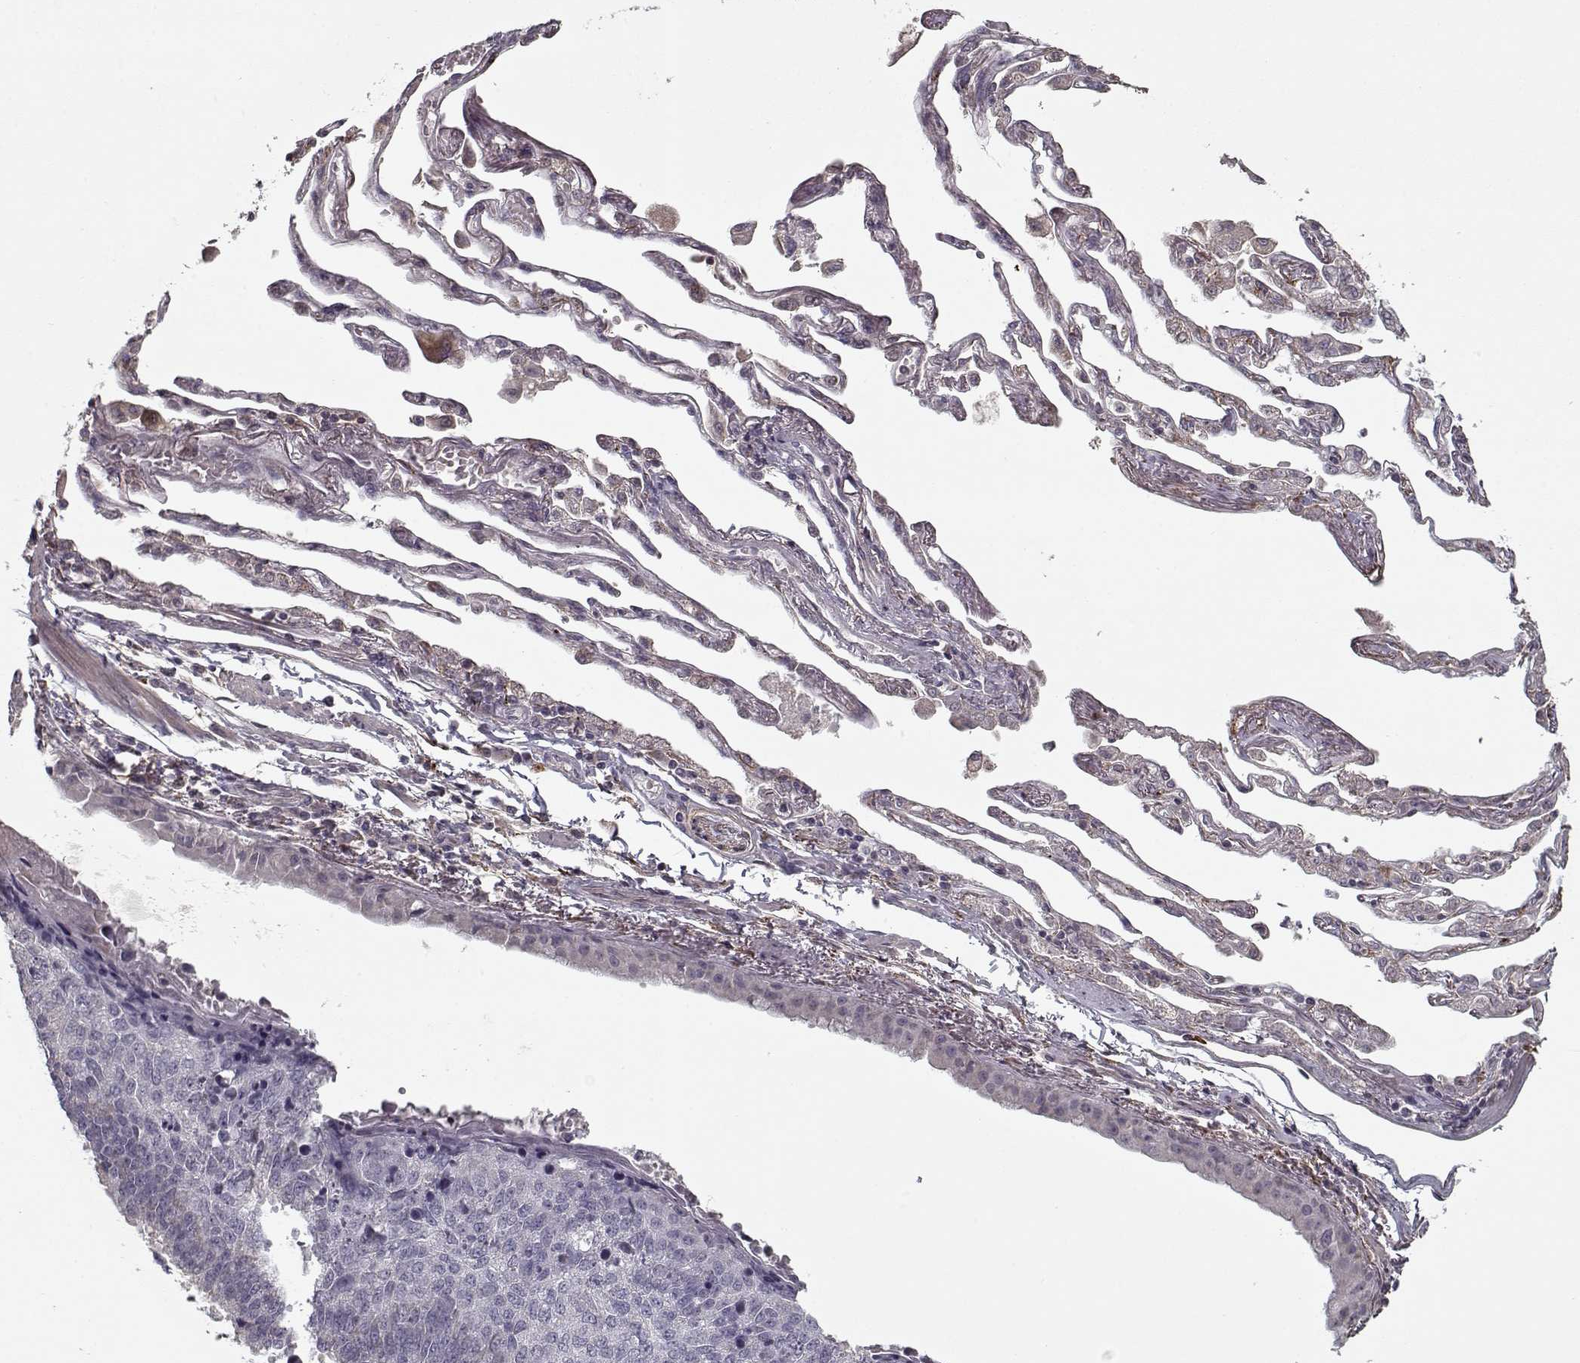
{"staining": {"intensity": "negative", "quantity": "none", "location": "none"}, "tissue": "lung cancer", "cell_type": "Tumor cells", "image_type": "cancer", "snomed": [{"axis": "morphology", "description": "Squamous cell carcinoma, NOS"}, {"axis": "topography", "description": "Lung"}], "caption": "Protein analysis of squamous cell carcinoma (lung) reveals no significant positivity in tumor cells.", "gene": "LAMA2", "patient": {"sex": "male", "age": 73}}